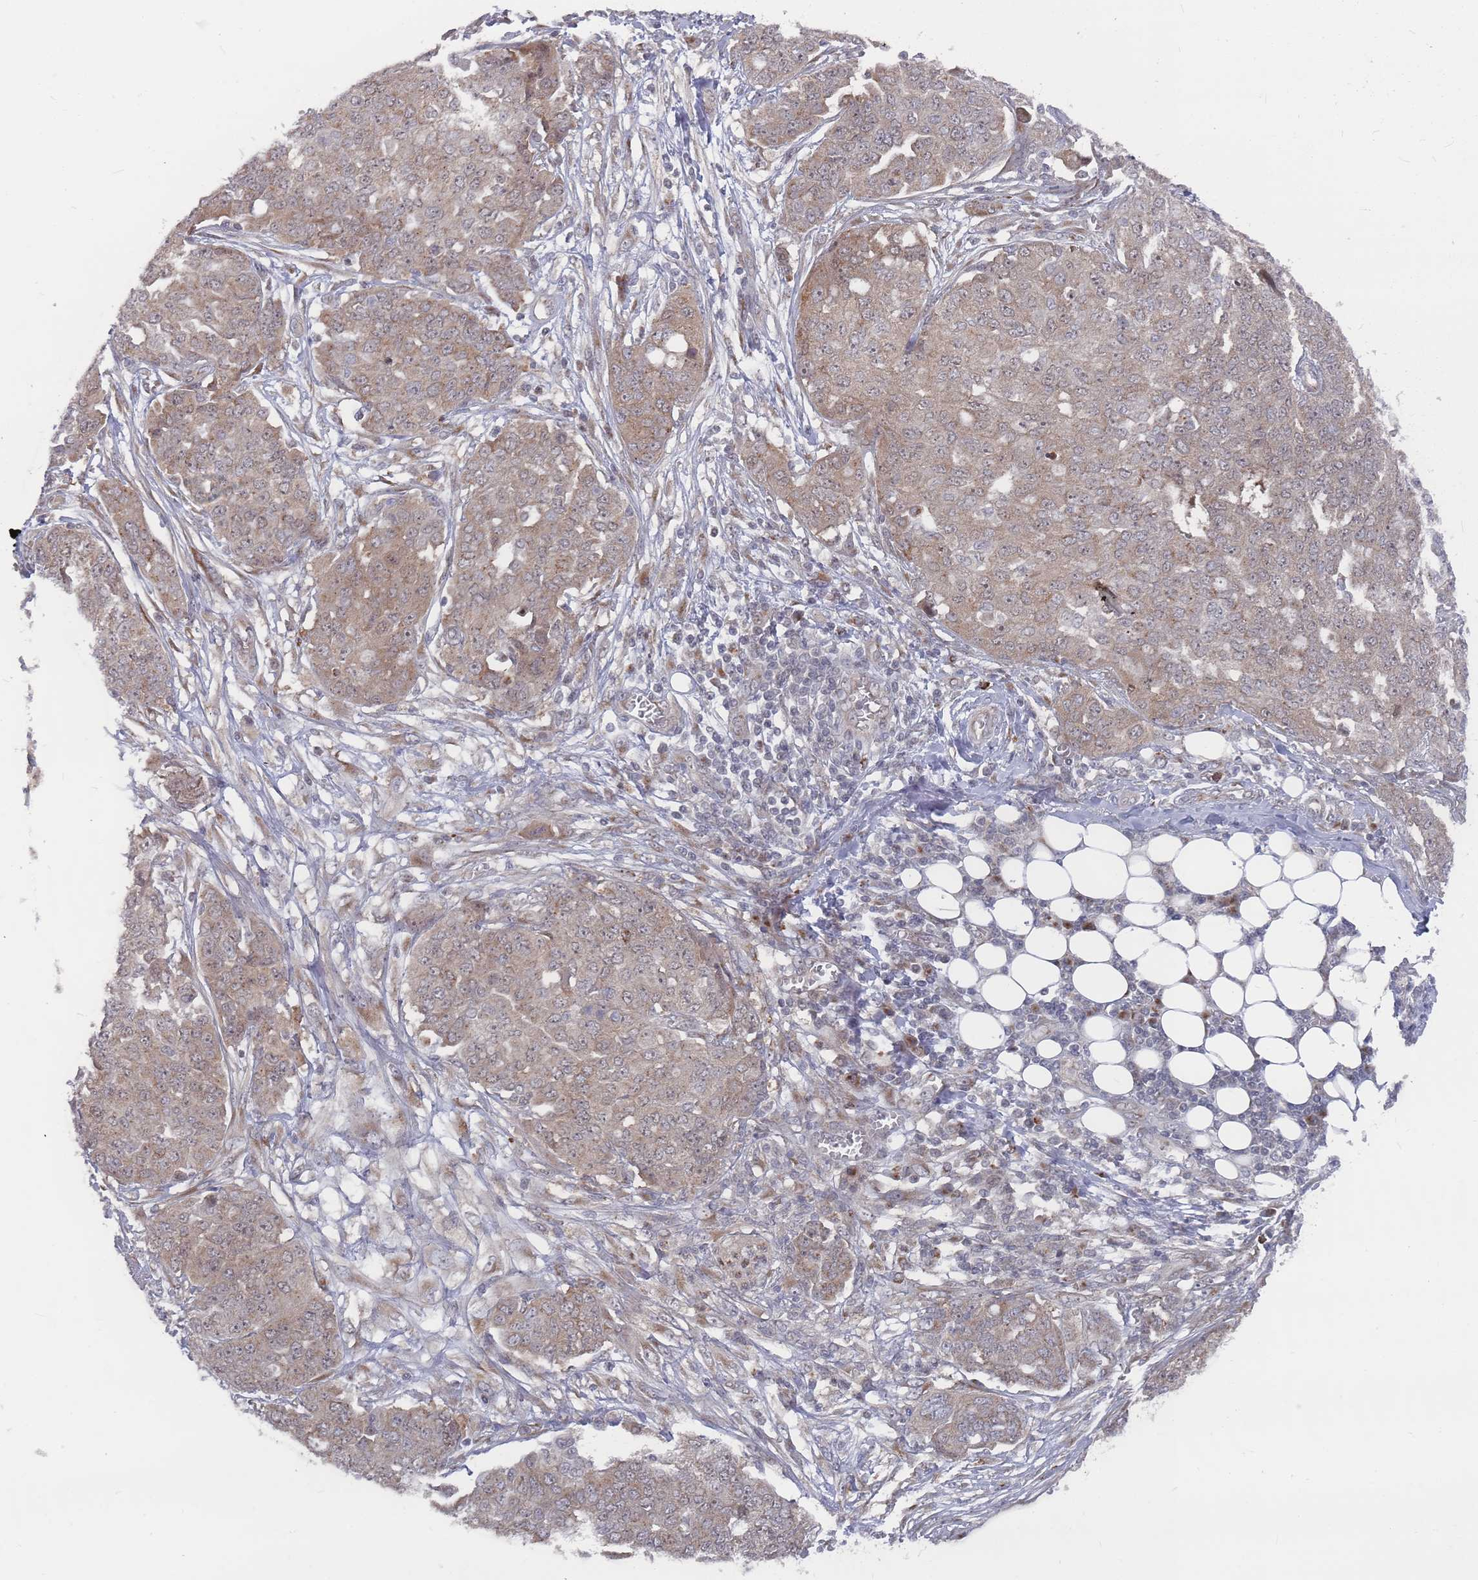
{"staining": {"intensity": "moderate", "quantity": ">75%", "location": "cytoplasmic/membranous"}, "tissue": "ovarian cancer", "cell_type": "Tumor cells", "image_type": "cancer", "snomed": [{"axis": "morphology", "description": "Cystadenocarcinoma, serous, NOS"}, {"axis": "topography", "description": "Soft tissue"}, {"axis": "topography", "description": "Ovary"}], "caption": "Serous cystadenocarcinoma (ovarian) stained for a protein (brown) demonstrates moderate cytoplasmic/membranous positive expression in approximately >75% of tumor cells.", "gene": "FMO4", "patient": {"sex": "female", "age": 57}}